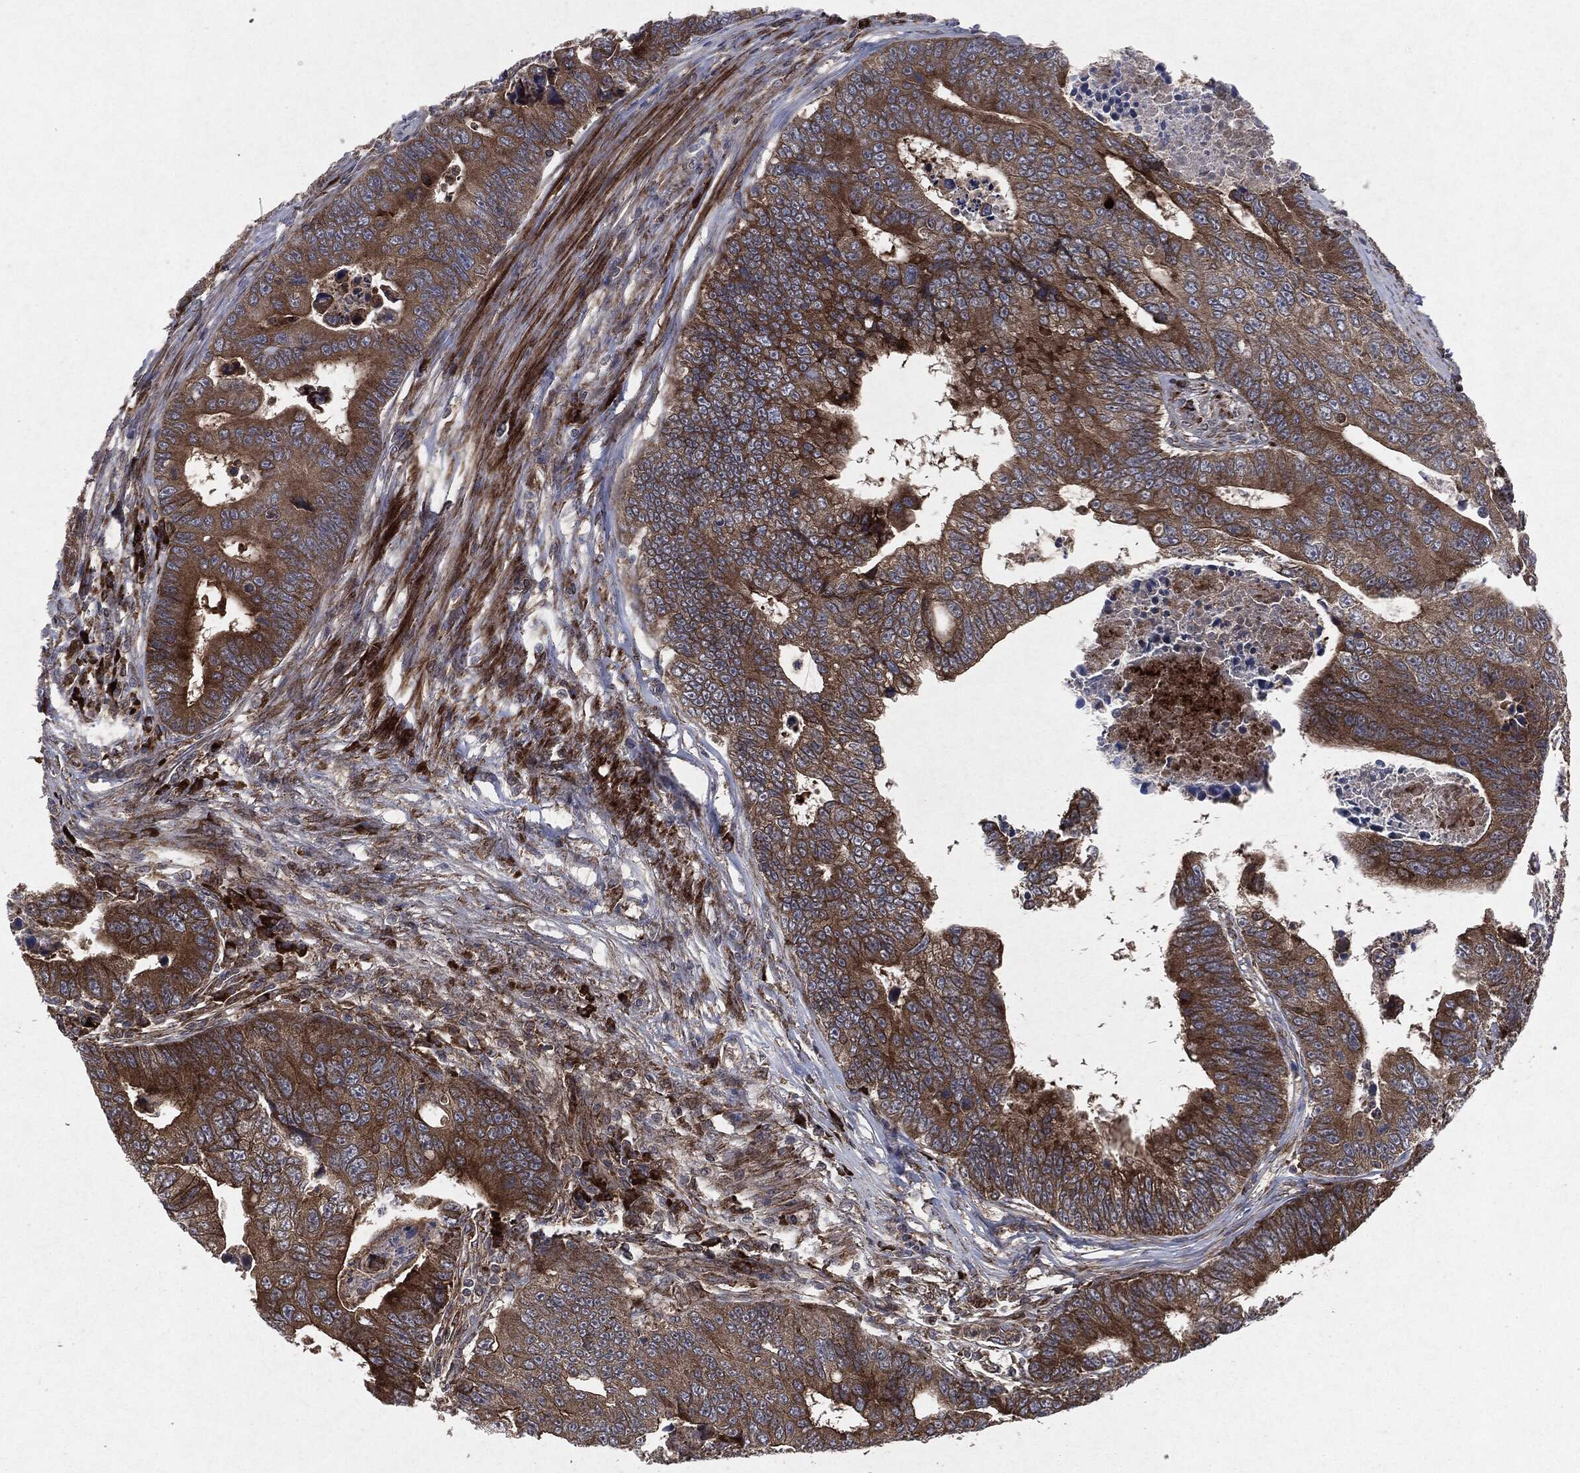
{"staining": {"intensity": "strong", "quantity": "25%-75%", "location": "cytoplasmic/membranous"}, "tissue": "colorectal cancer", "cell_type": "Tumor cells", "image_type": "cancer", "snomed": [{"axis": "morphology", "description": "Adenocarcinoma, NOS"}, {"axis": "topography", "description": "Colon"}], "caption": "Protein staining of adenocarcinoma (colorectal) tissue exhibits strong cytoplasmic/membranous staining in about 25%-75% of tumor cells.", "gene": "RAF1", "patient": {"sex": "female", "age": 72}}